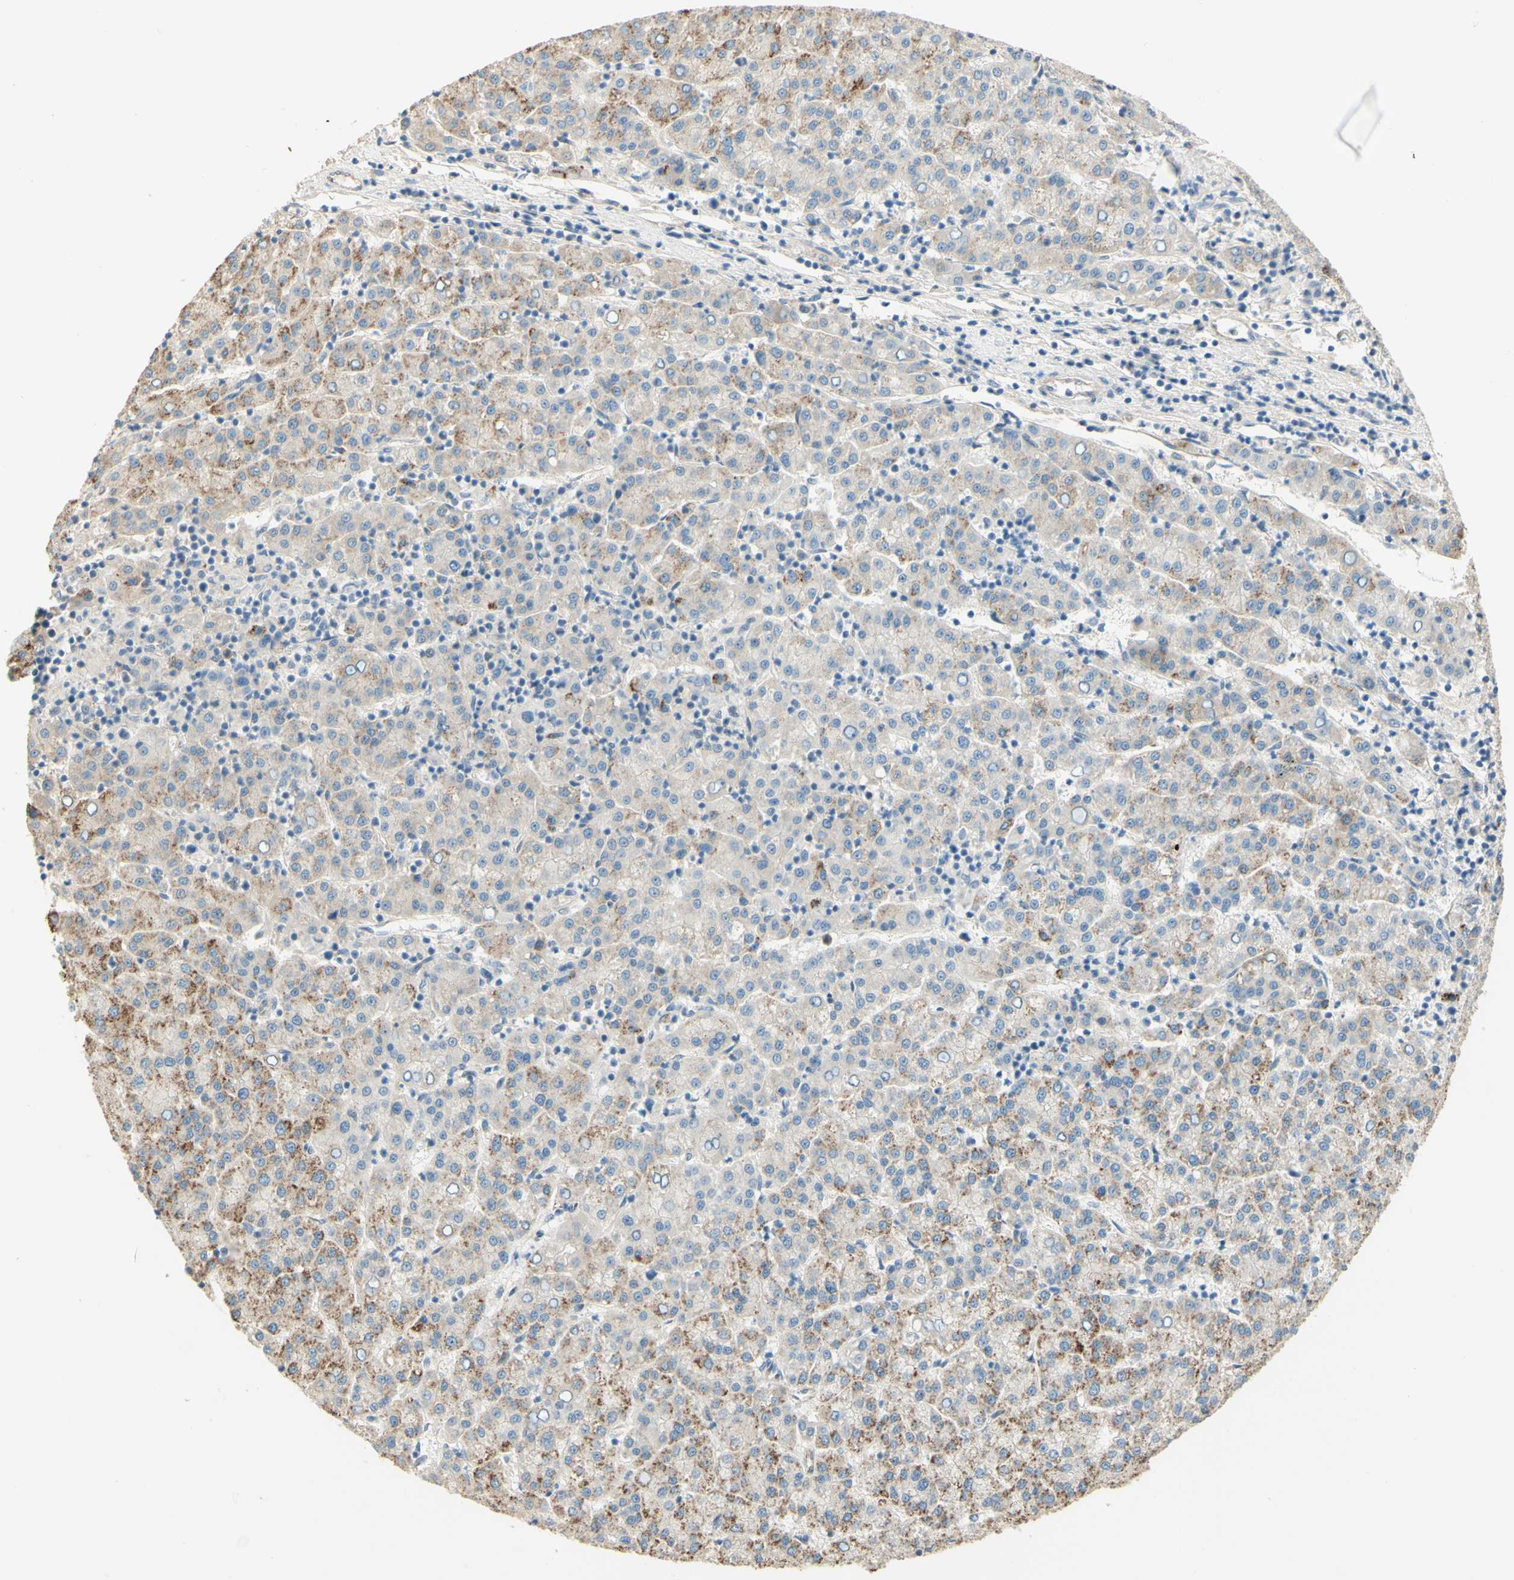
{"staining": {"intensity": "moderate", "quantity": "25%-75%", "location": "cytoplasmic/membranous"}, "tissue": "liver cancer", "cell_type": "Tumor cells", "image_type": "cancer", "snomed": [{"axis": "morphology", "description": "Carcinoma, Hepatocellular, NOS"}, {"axis": "topography", "description": "Liver"}], "caption": "Liver cancer was stained to show a protein in brown. There is medium levels of moderate cytoplasmic/membranous positivity in about 25%-75% of tumor cells.", "gene": "ANGPT2", "patient": {"sex": "female", "age": 58}}